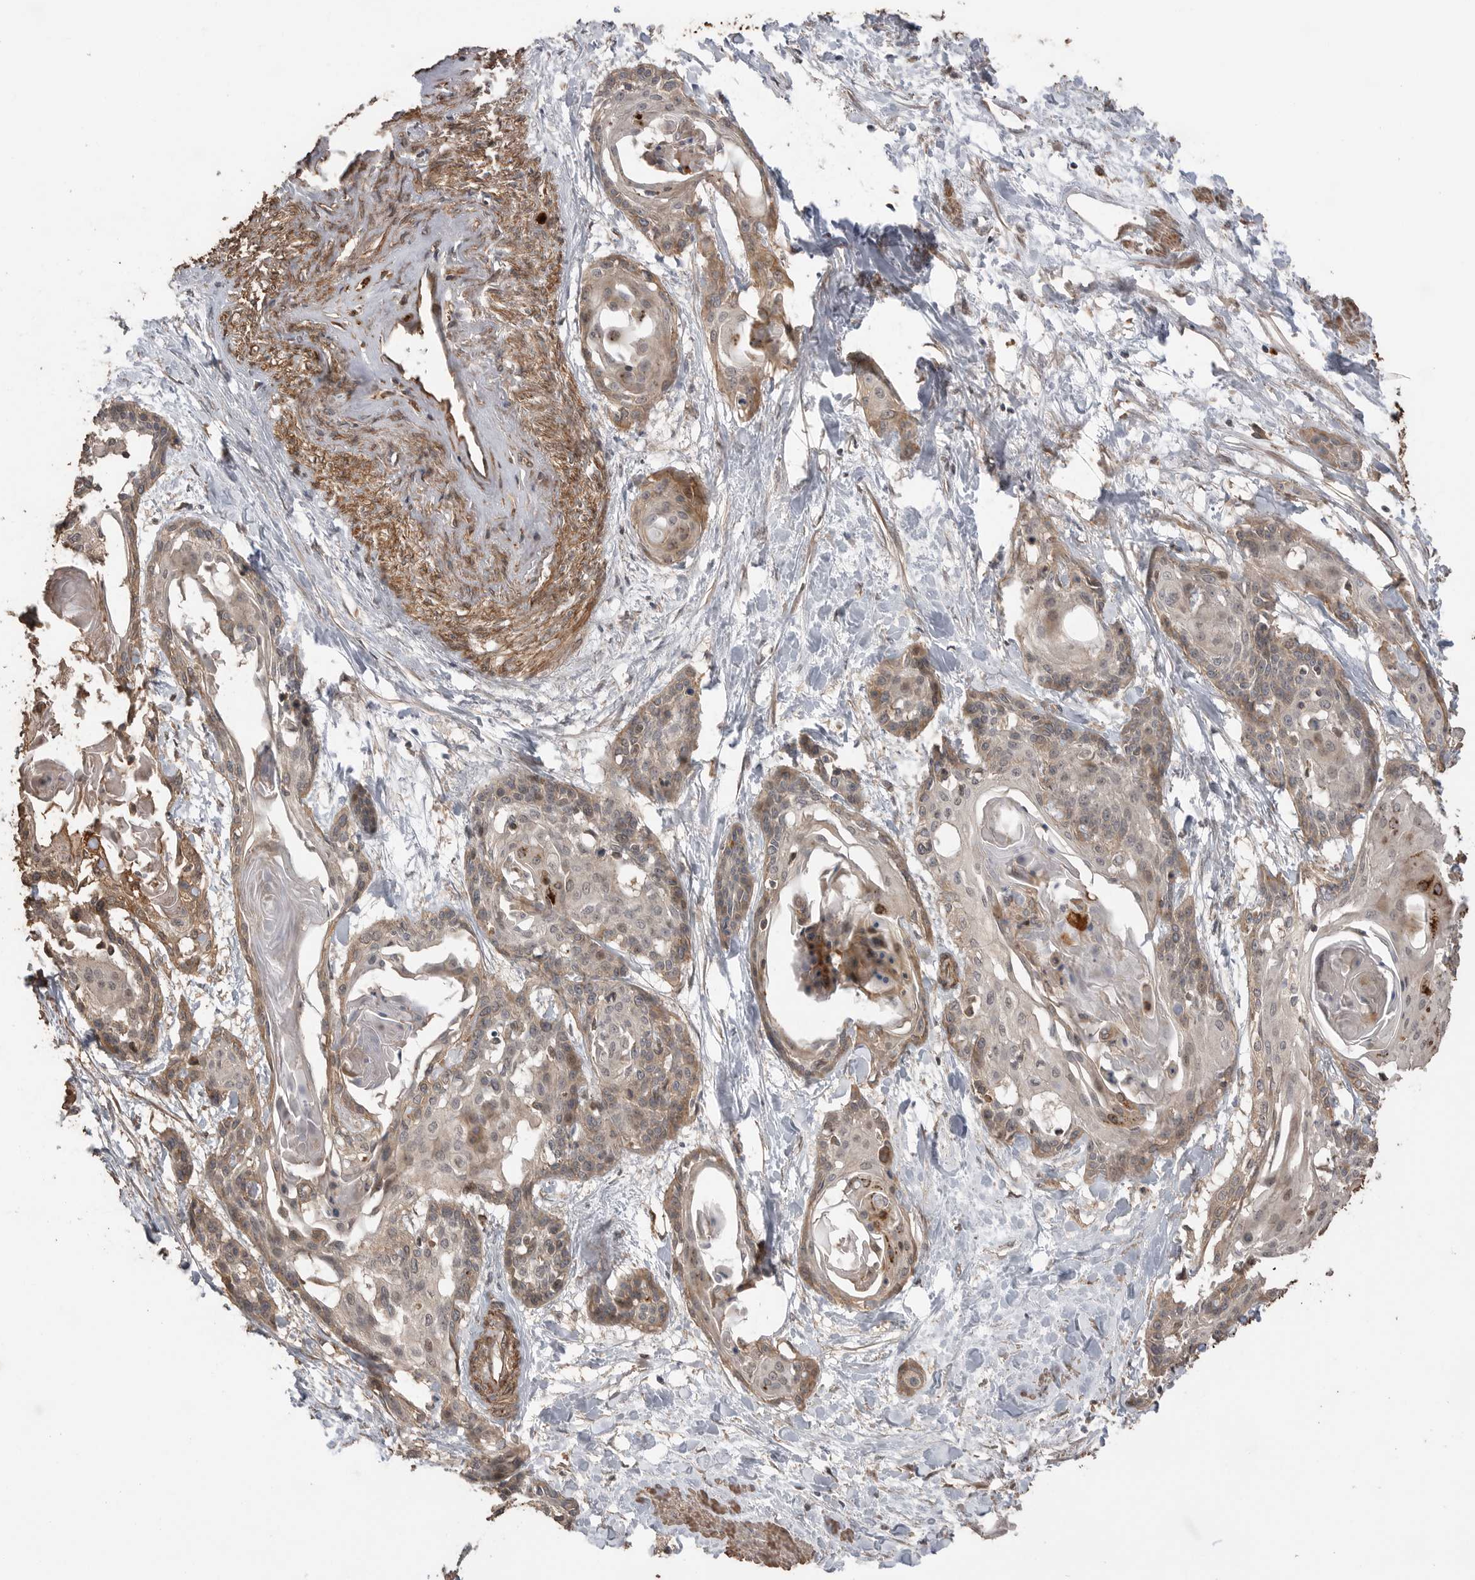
{"staining": {"intensity": "weak", "quantity": "25%-75%", "location": "cytoplasmic/membranous"}, "tissue": "cervical cancer", "cell_type": "Tumor cells", "image_type": "cancer", "snomed": [{"axis": "morphology", "description": "Squamous cell carcinoma, NOS"}, {"axis": "topography", "description": "Cervix"}], "caption": "Protein analysis of cervical squamous cell carcinoma tissue demonstrates weak cytoplasmic/membranous positivity in approximately 25%-75% of tumor cells.", "gene": "PEAK1", "patient": {"sex": "female", "age": 57}}